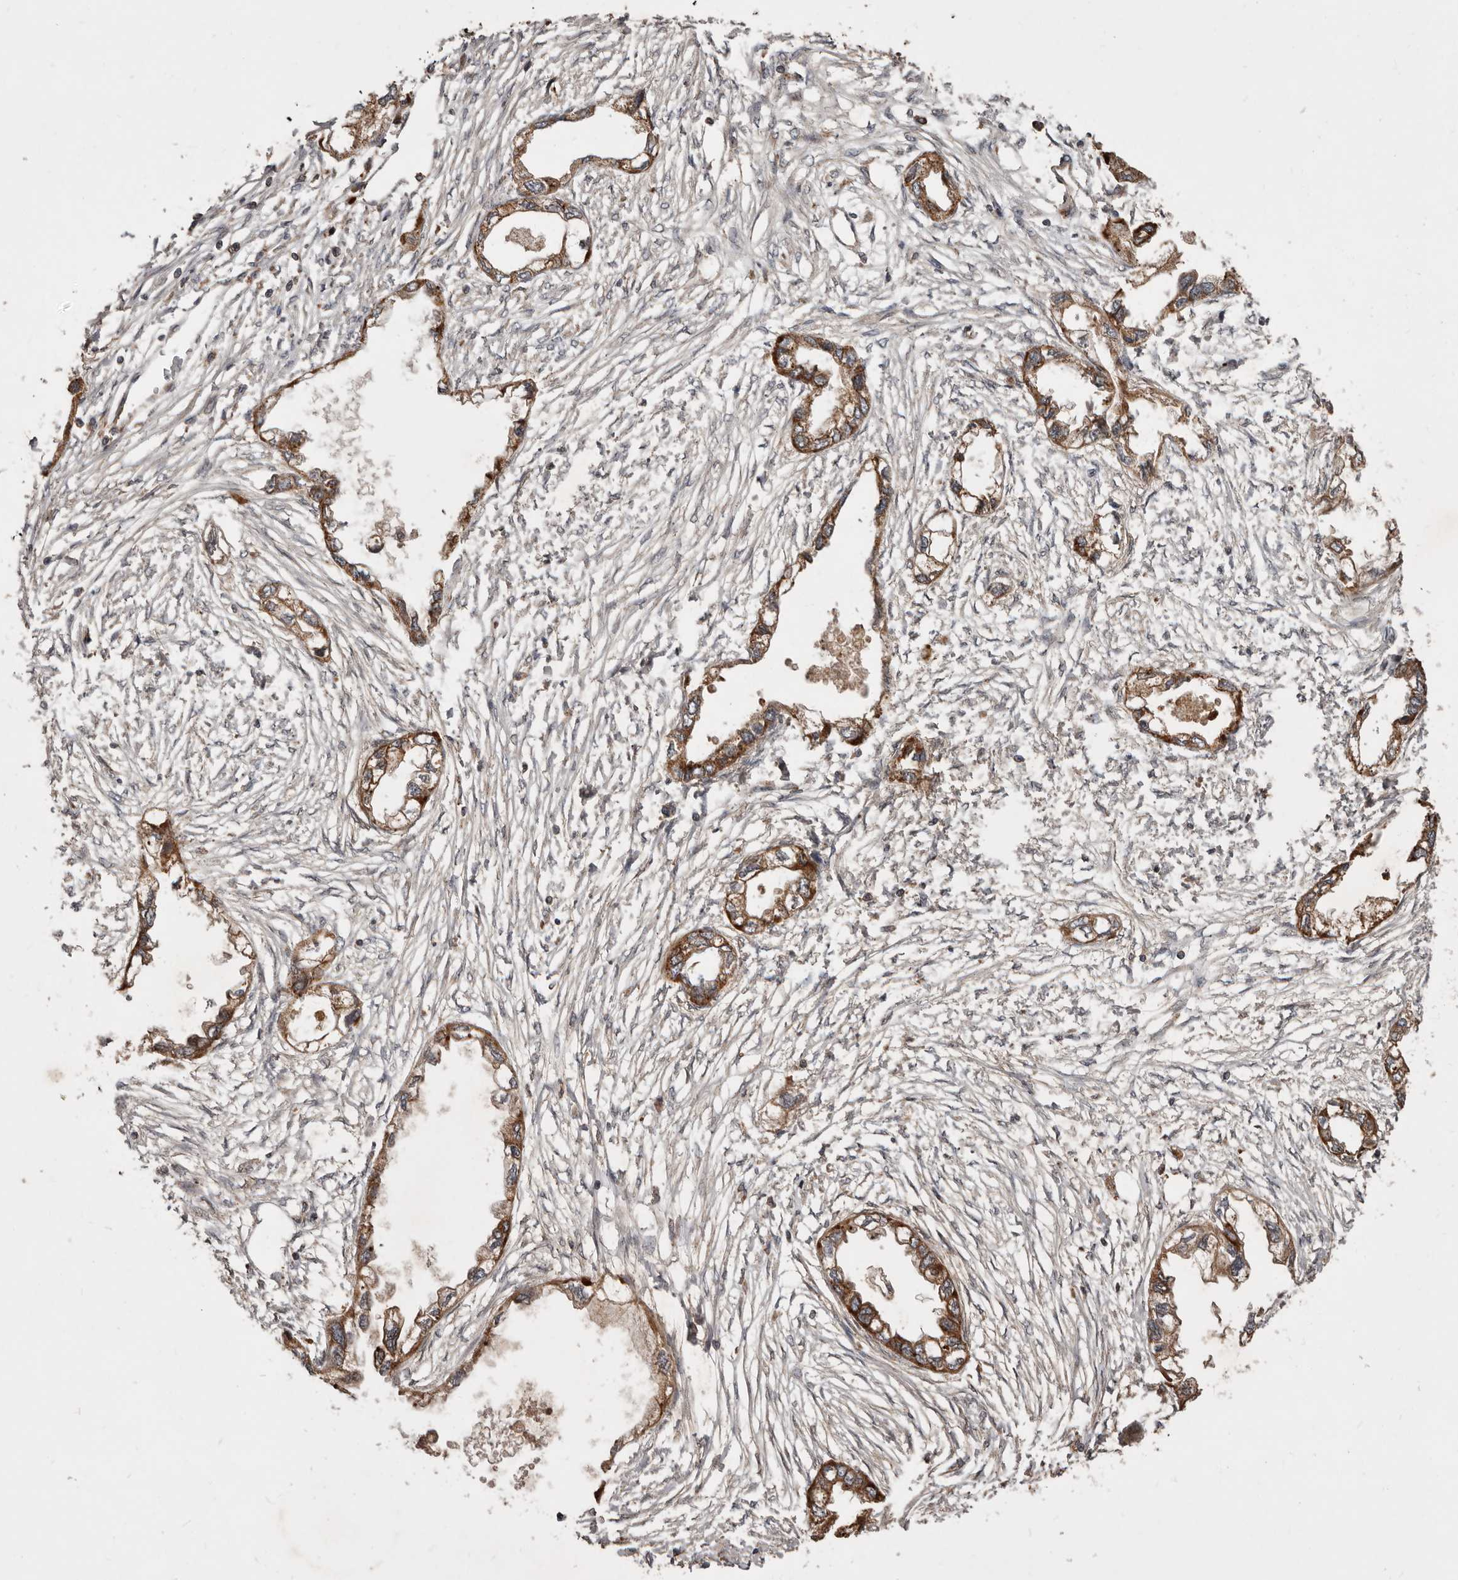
{"staining": {"intensity": "moderate", "quantity": ">75%", "location": "cytoplasmic/membranous"}, "tissue": "endometrial cancer", "cell_type": "Tumor cells", "image_type": "cancer", "snomed": [{"axis": "morphology", "description": "Adenocarcinoma, NOS"}, {"axis": "morphology", "description": "Adenocarcinoma, metastatic, NOS"}, {"axis": "topography", "description": "Adipose tissue"}, {"axis": "topography", "description": "Endometrium"}], "caption": "A brown stain highlights moderate cytoplasmic/membranous positivity of a protein in human endometrial cancer (adenocarcinoma) tumor cells.", "gene": "STK36", "patient": {"sex": "female", "age": 67}}